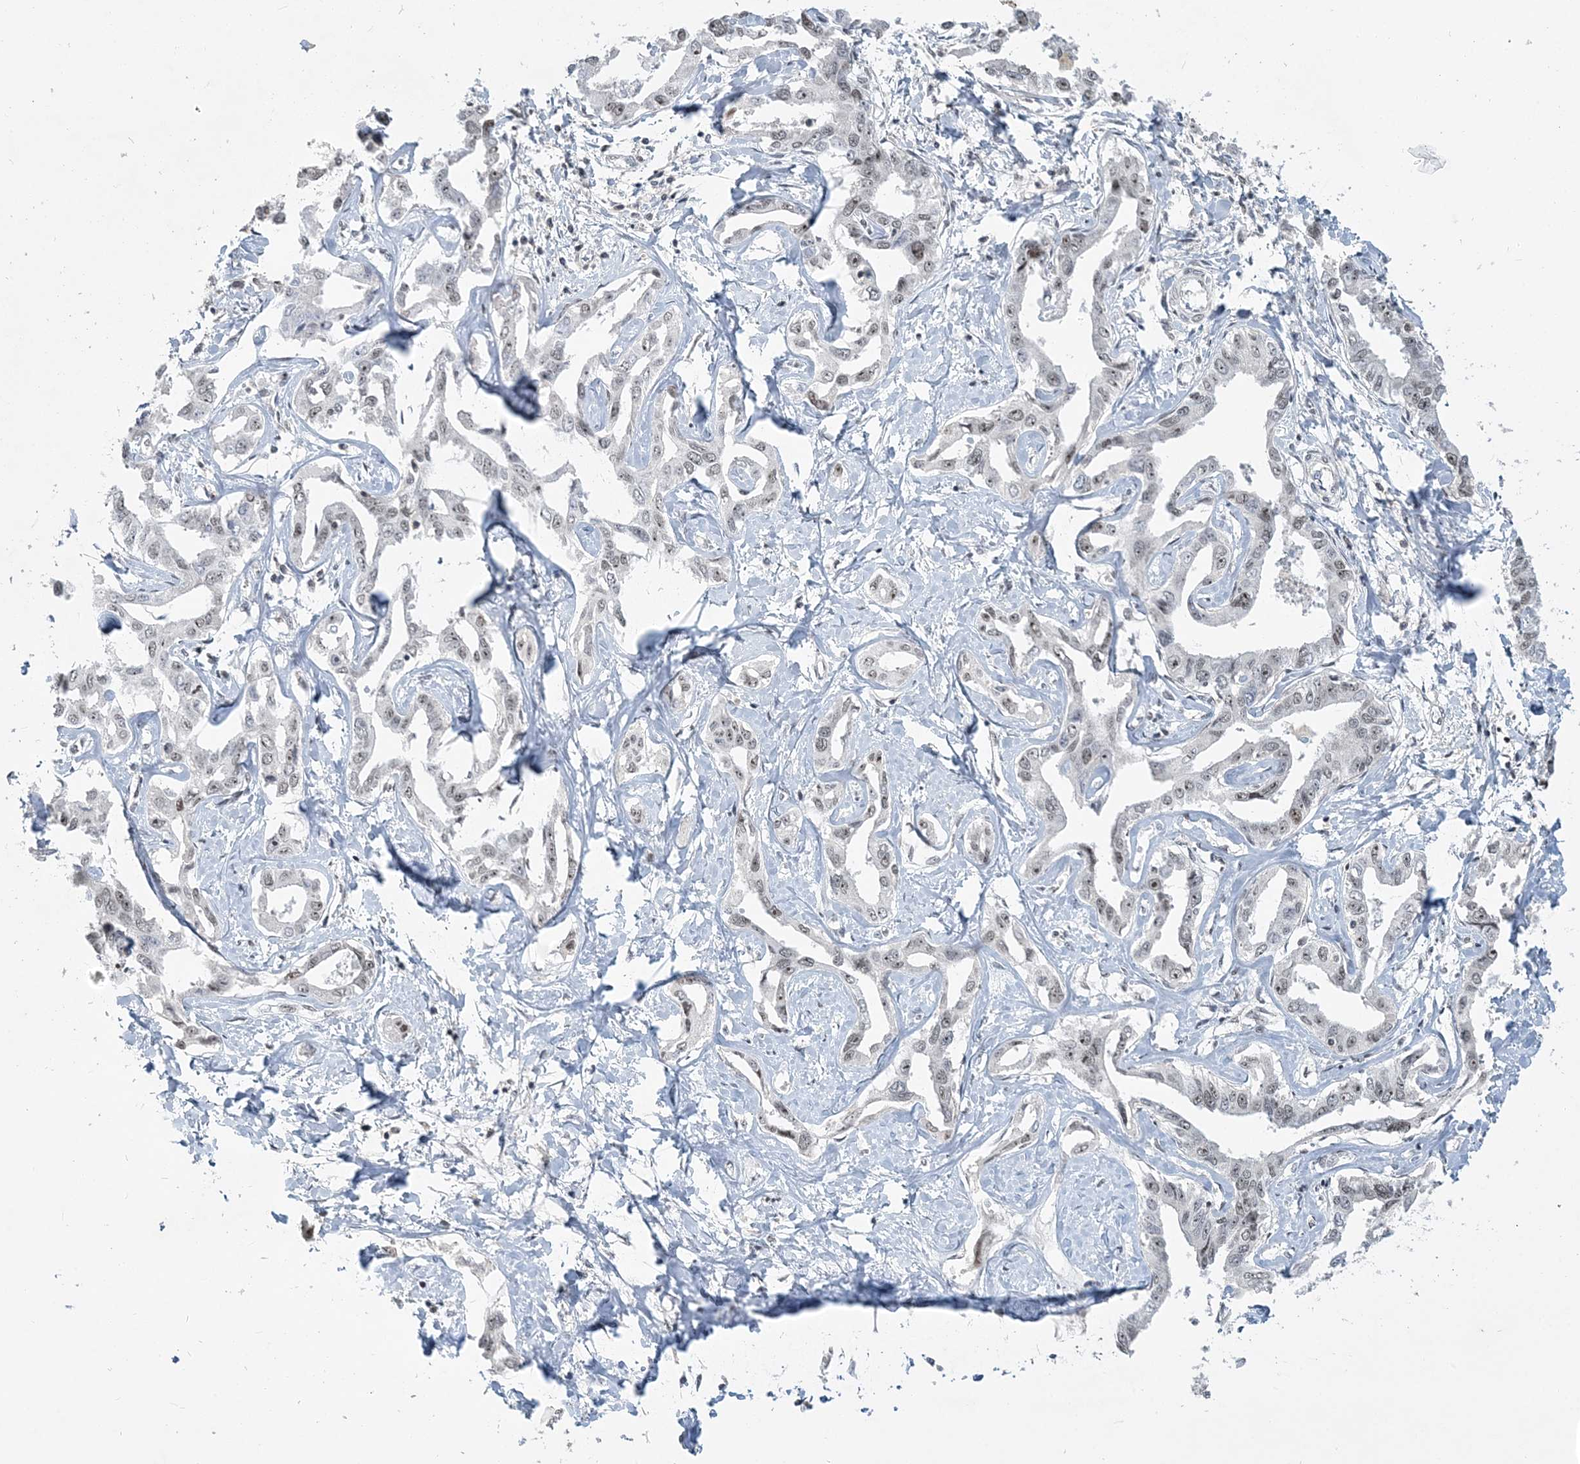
{"staining": {"intensity": "weak", "quantity": "25%-75%", "location": "nuclear"}, "tissue": "liver cancer", "cell_type": "Tumor cells", "image_type": "cancer", "snomed": [{"axis": "morphology", "description": "Cholangiocarcinoma"}, {"axis": "topography", "description": "Liver"}], "caption": "A histopathology image of human liver cancer (cholangiocarcinoma) stained for a protein displays weak nuclear brown staining in tumor cells.", "gene": "PLRG1", "patient": {"sex": "male", "age": 59}}